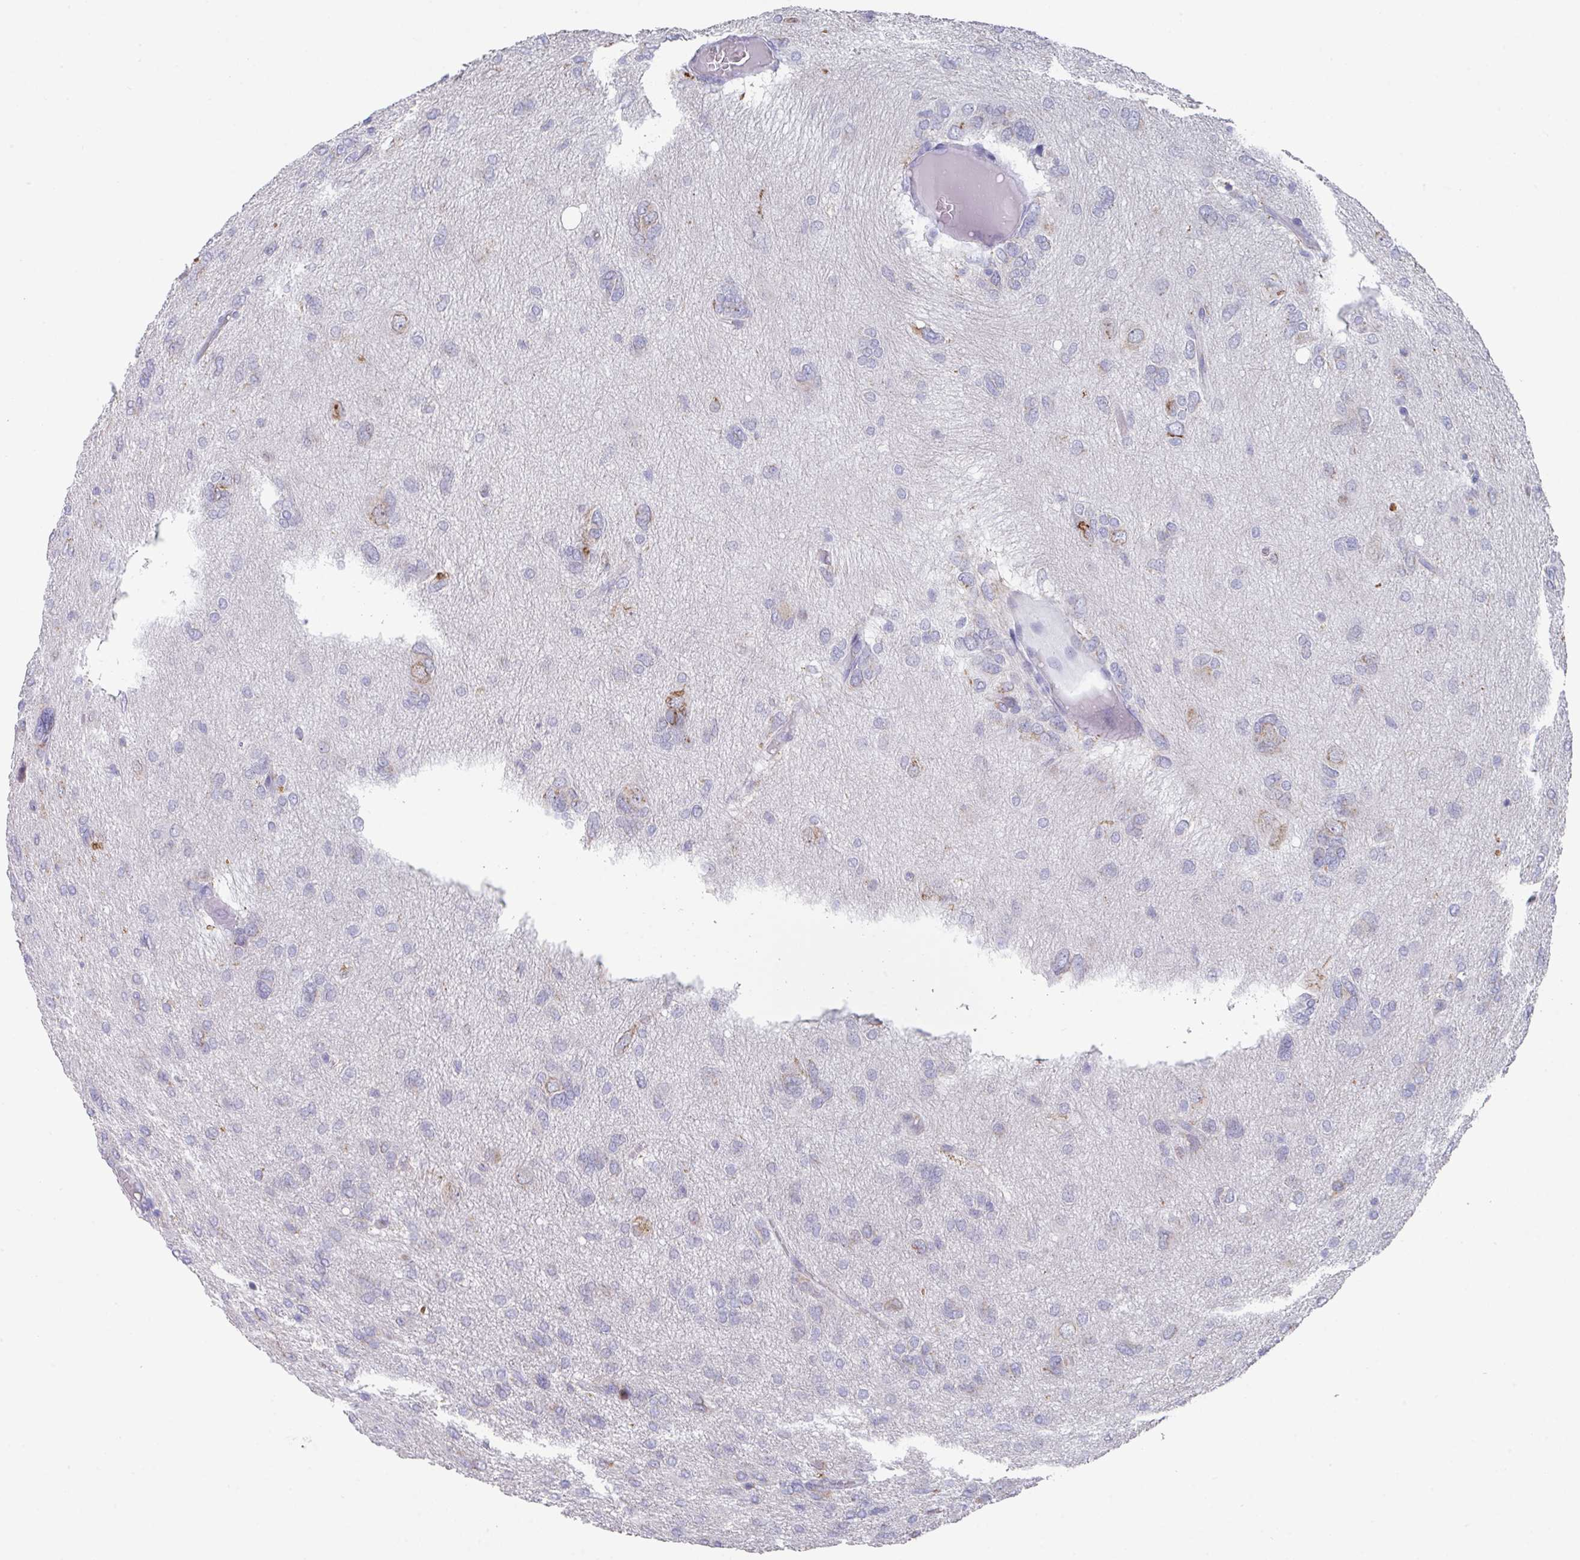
{"staining": {"intensity": "moderate", "quantity": "<25%", "location": "cytoplasmic/membranous"}, "tissue": "glioma", "cell_type": "Tumor cells", "image_type": "cancer", "snomed": [{"axis": "morphology", "description": "Glioma, malignant, High grade"}, {"axis": "topography", "description": "Brain"}], "caption": "Tumor cells show low levels of moderate cytoplasmic/membranous positivity in approximately <25% of cells in human glioma.", "gene": "VKORC1L1", "patient": {"sex": "female", "age": 59}}